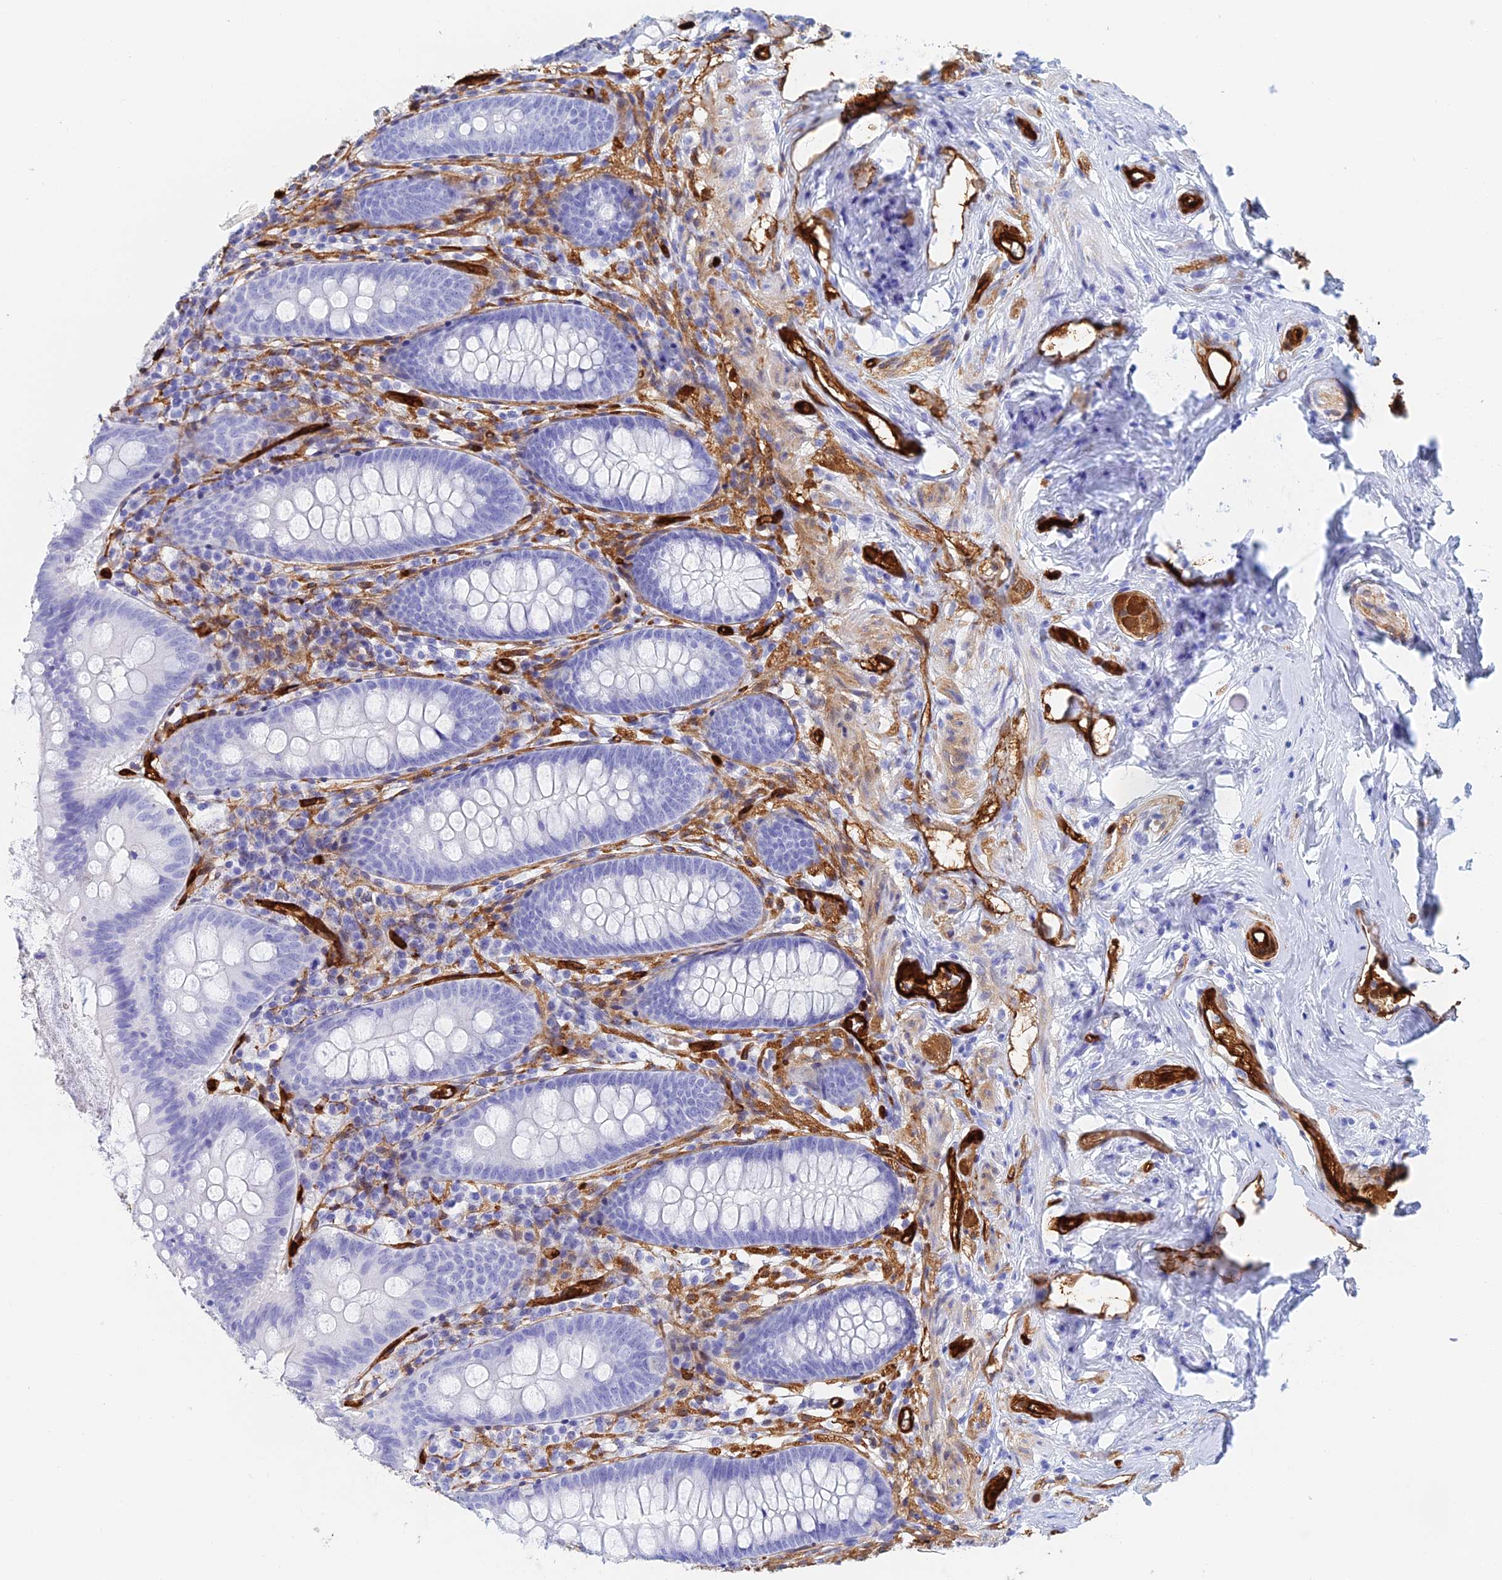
{"staining": {"intensity": "negative", "quantity": "none", "location": "none"}, "tissue": "appendix", "cell_type": "Glandular cells", "image_type": "normal", "snomed": [{"axis": "morphology", "description": "Normal tissue, NOS"}, {"axis": "topography", "description": "Appendix"}], "caption": "Immunohistochemistry (IHC) photomicrograph of normal human appendix stained for a protein (brown), which reveals no expression in glandular cells.", "gene": "CRIP2", "patient": {"sex": "female", "age": 51}}